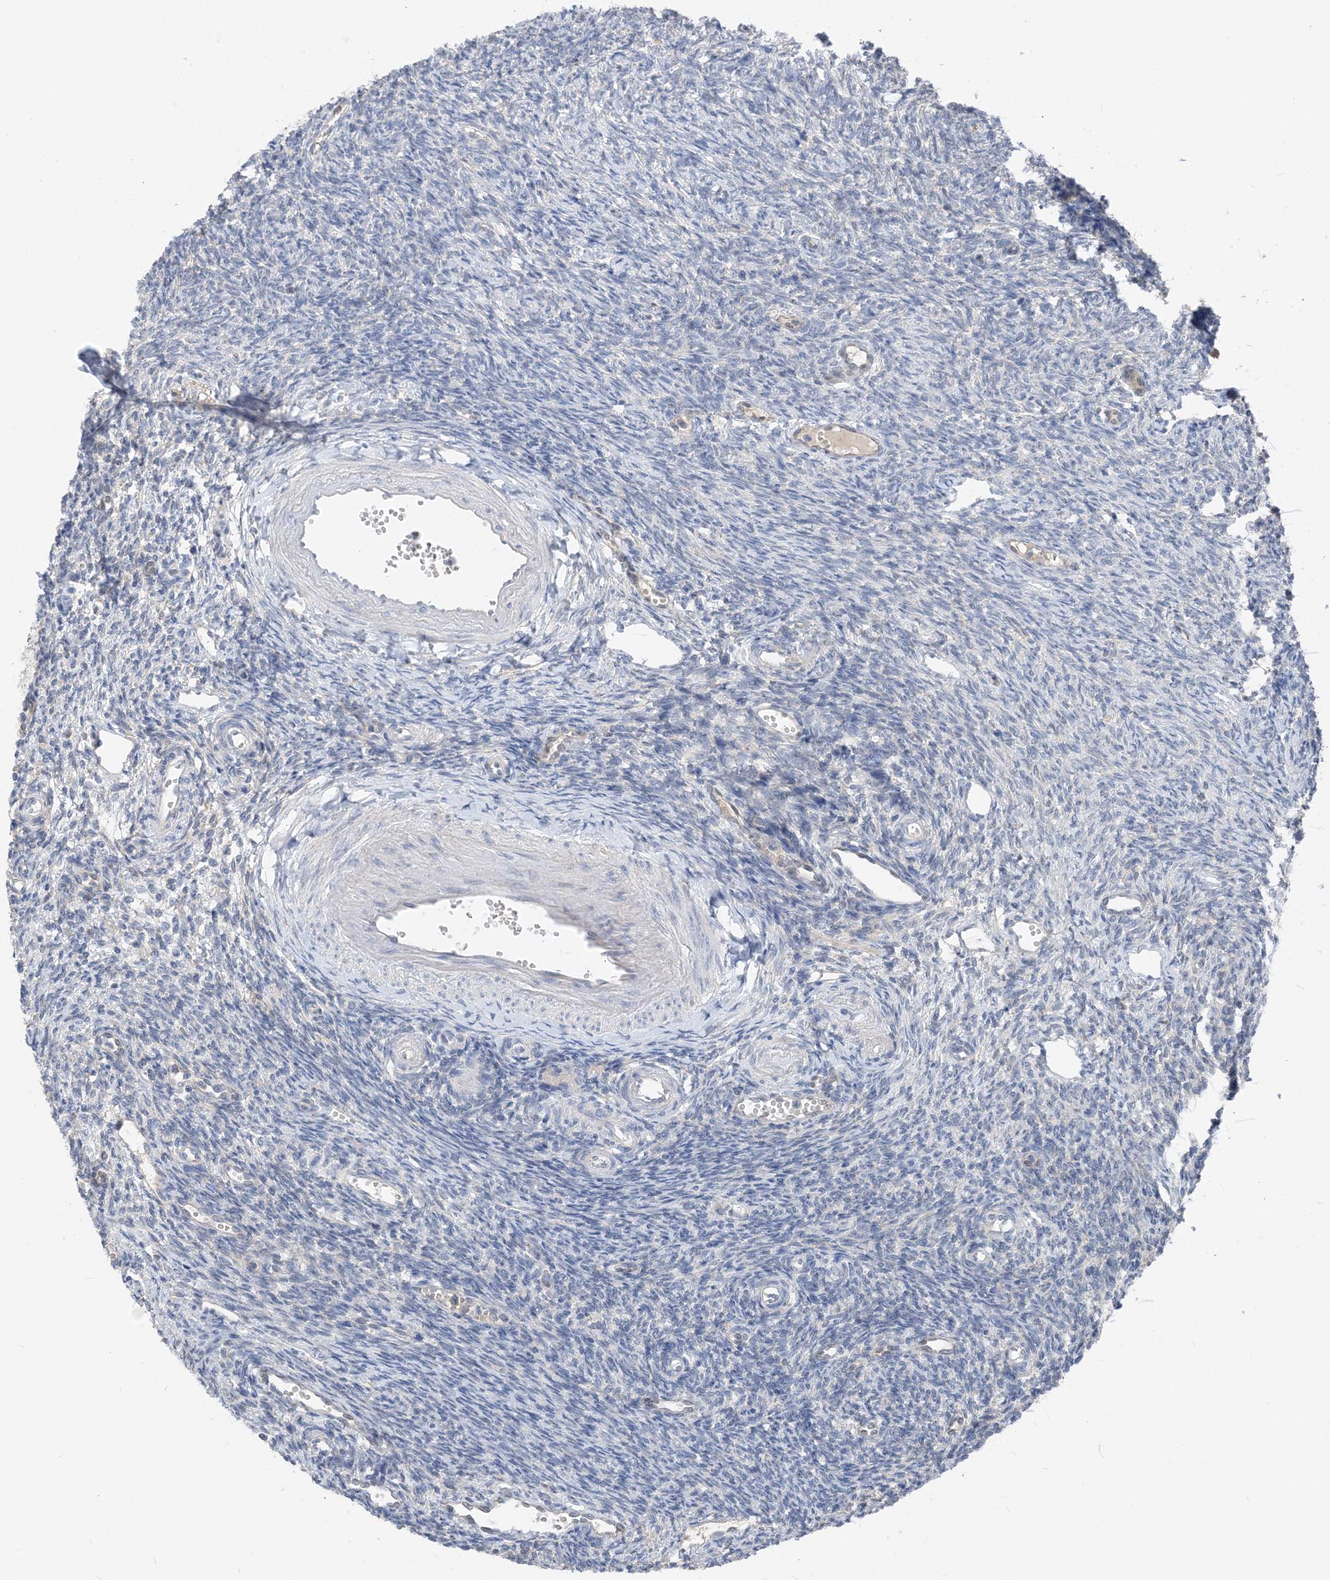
{"staining": {"intensity": "weak", "quantity": "25%-75%", "location": "cytoplasmic/membranous"}, "tissue": "ovary", "cell_type": "Follicle cells", "image_type": "normal", "snomed": [{"axis": "morphology", "description": "Normal tissue, NOS"}, {"axis": "morphology", "description": "Cyst, NOS"}, {"axis": "topography", "description": "Ovary"}], "caption": "Protein staining of unremarkable ovary displays weak cytoplasmic/membranous positivity in about 25%-75% of follicle cells. The protein of interest is stained brown, and the nuclei are stained in blue (DAB IHC with brightfield microscopy, high magnification).", "gene": "NCOA7", "patient": {"sex": "female", "age": 33}}